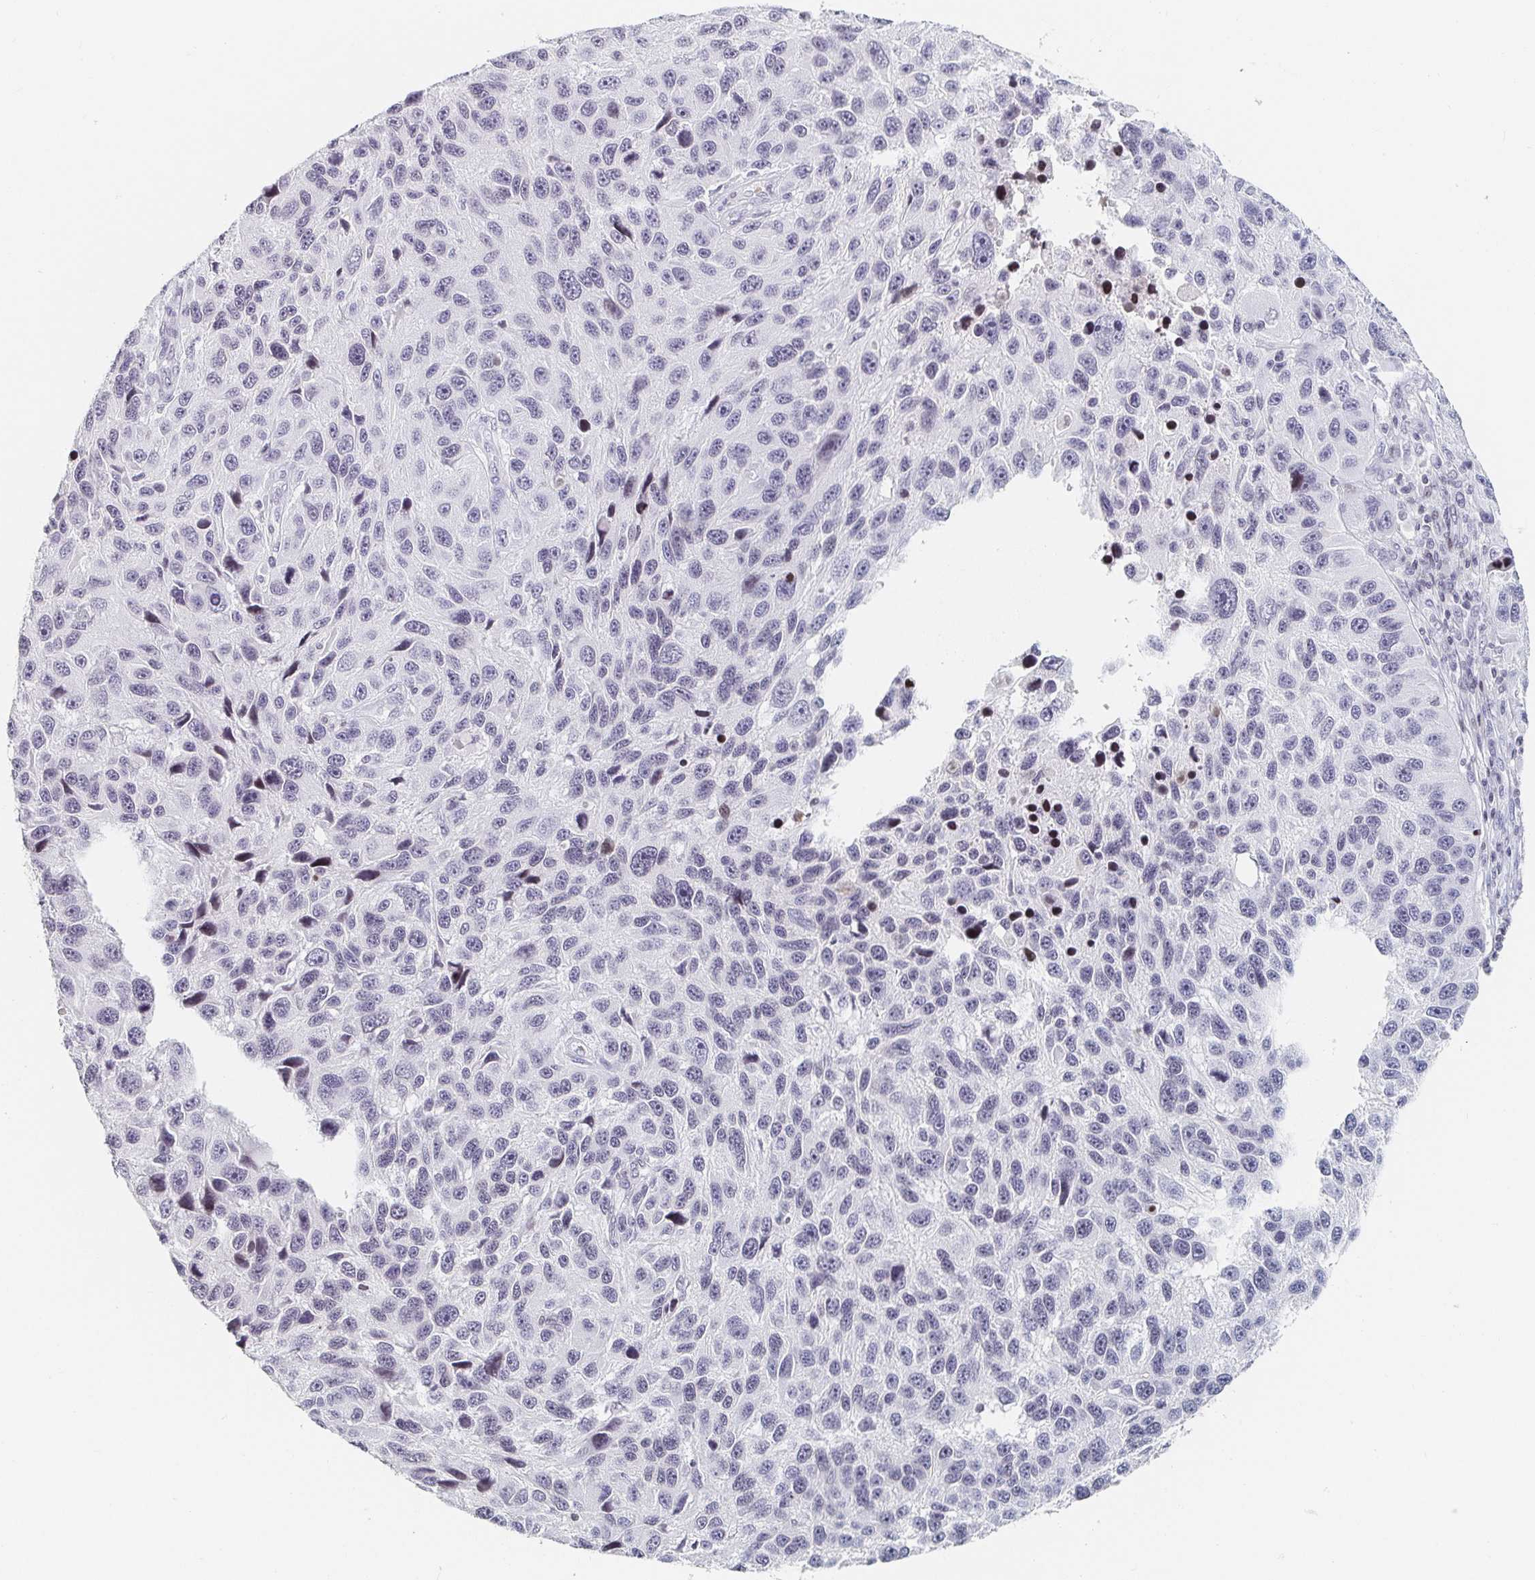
{"staining": {"intensity": "negative", "quantity": "none", "location": "none"}, "tissue": "melanoma", "cell_type": "Tumor cells", "image_type": "cancer", "snomed": [{"axis": "morphology", "description": "Malignant melanoma, NOS"}, {"axis": "topography", "description": "Skin"}], "caption": "DAB immunohistochemical staining of melanoma exhibits no significant positivity in tumor cells.", "gene": "NME9", "patient": {"sex": "male", "age": 53}}